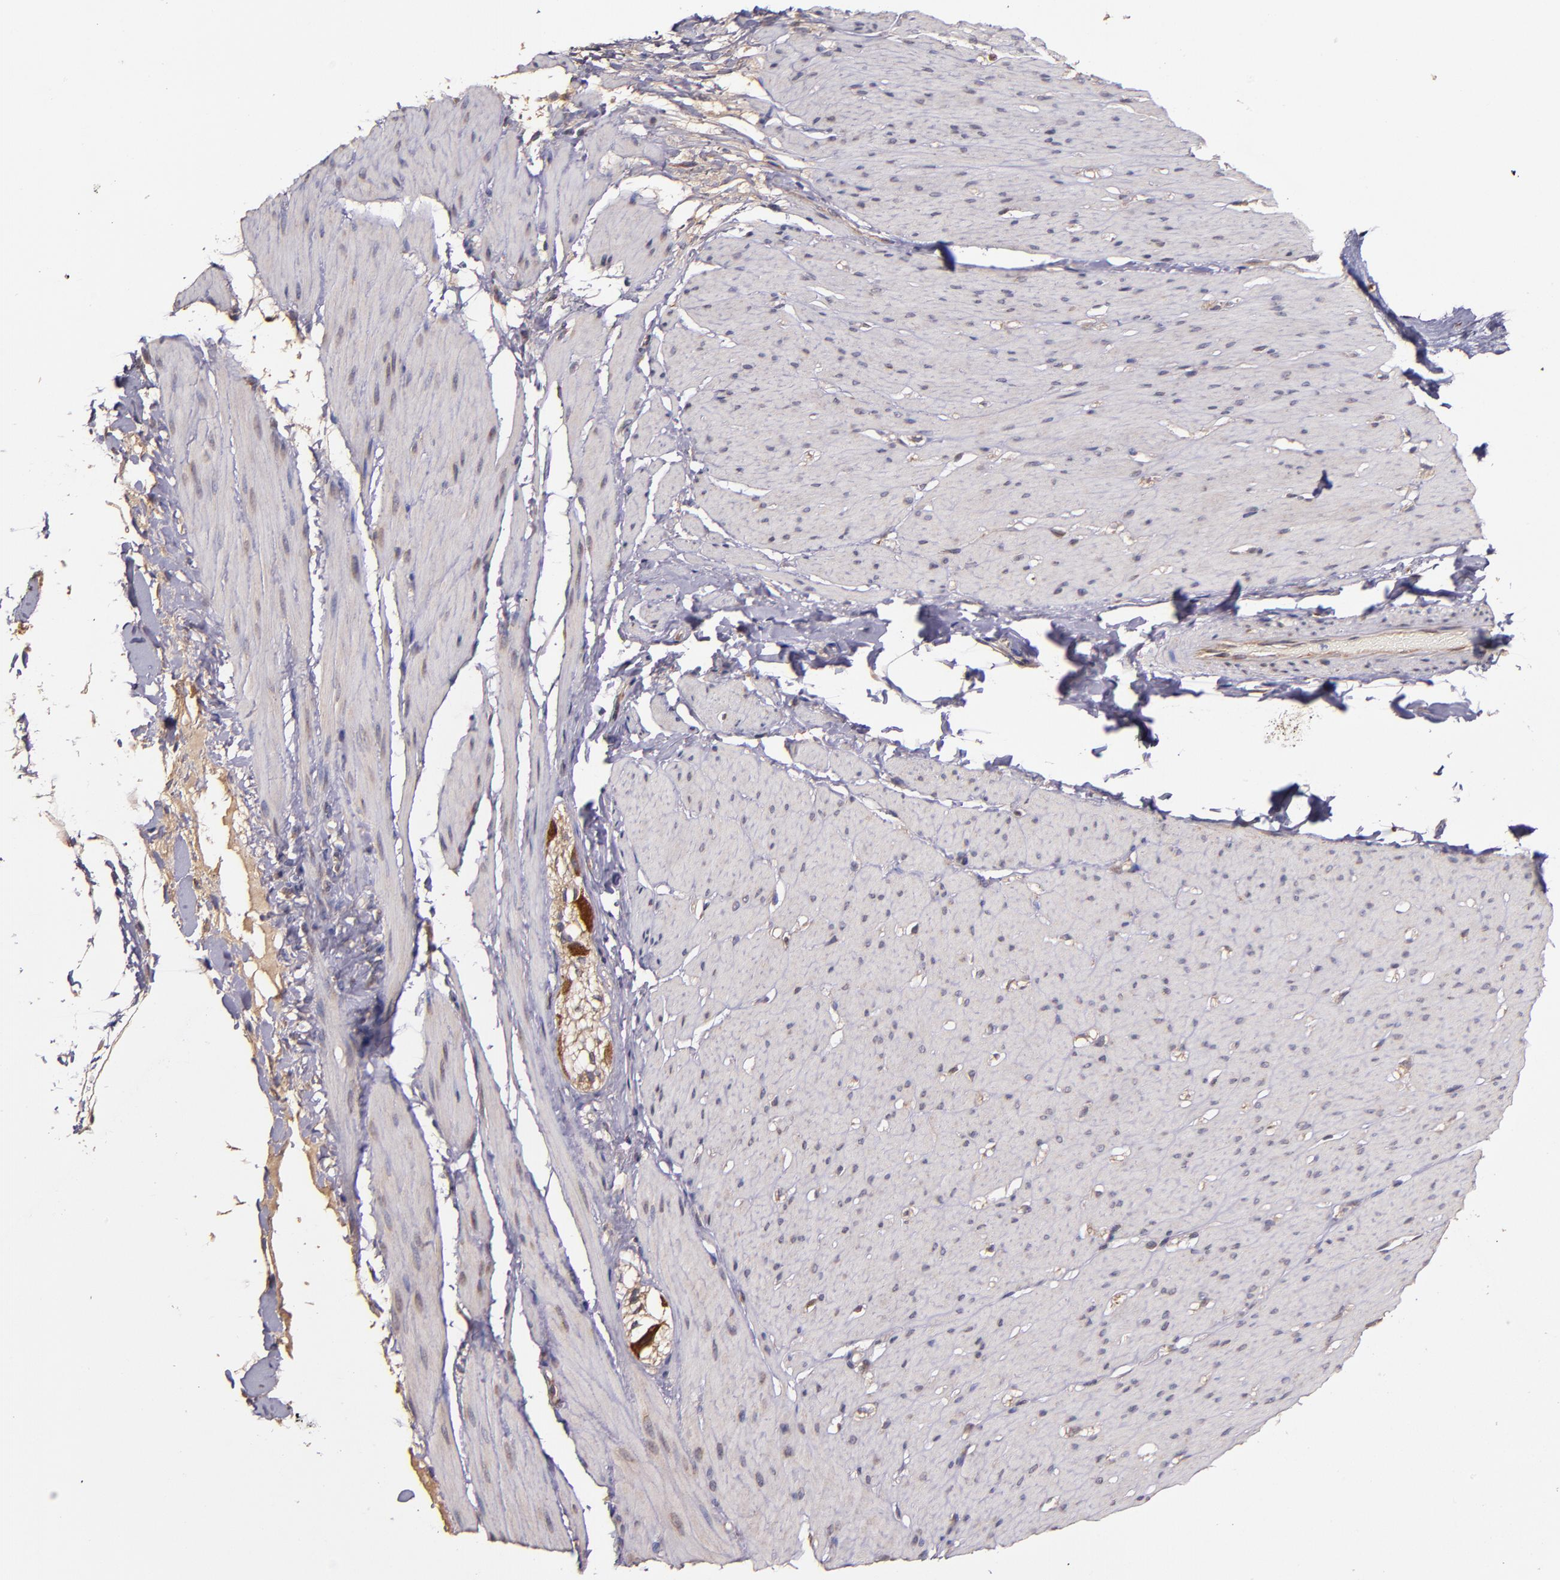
{"staining": {"intensity": "weak", "quantity": ">75%", "location": "cytoplasmic/membranous,nuclear"}, "tissue": "smooth muscle", "cell_type": "Smooth muscle cells", "image_type": "normal", "snomed": [{"axis": "morphology", "description": "Normal tissue, NOS"}, {"axis": "topography", "description": "Smooth muscle"}, {"axis": "topography", "description": "Colon"}], "caption": "IHC staining of benign smooth muscle, which exhibits low levels of weak cytoplasmic/membranous,nuclear expression in approximately >75% of smooth muscle cells indicating weak cytoplasmic/membranous,nuclear protein positivity. The staining was performed using DAB (brown) for protein detection and nuclei were counterstained in hematoxylin (blue).", "gene": "PRAF2", "patient": {"sex": "male", "age": 67}}